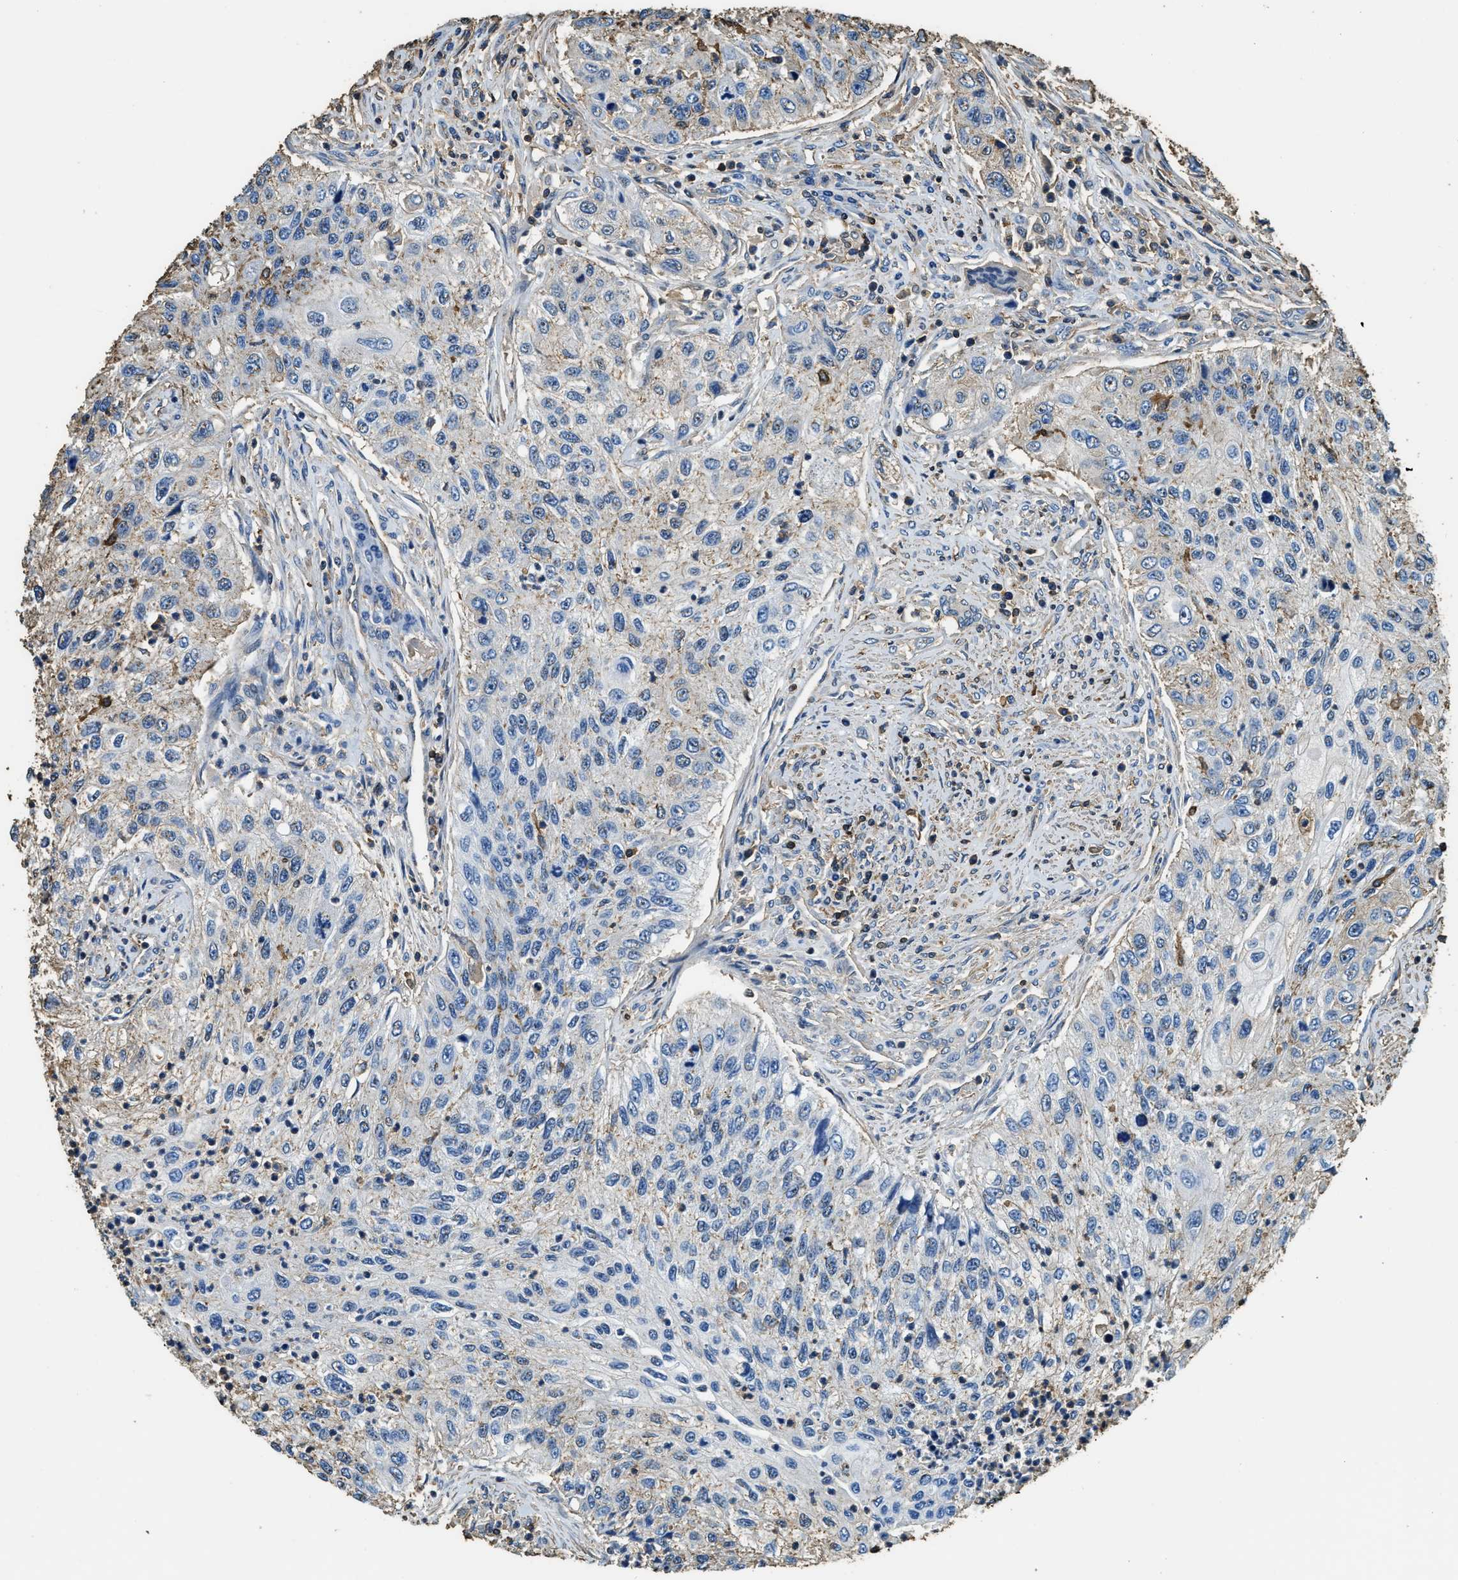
{"staining": {"intensity": "weak", "quantity": "<25%", "location": "cytoplasmic/membranous"}, "tissue": "urothelial cancer", "cell_type": "Tumor cells", "image_type": "cancer", "snomed": [{"axis": "morphology", "description": "Urothelial carcinoma, High grade"}, {"axis": "topography", "description": "Urinary bladder"}], "caption": "This is an IHC histopathology image of human high-grade urothelial carcinoma. There is no staining in tumor cells.", "gene": "ACCS", "patient": {"sex": "female", "age": 60}}